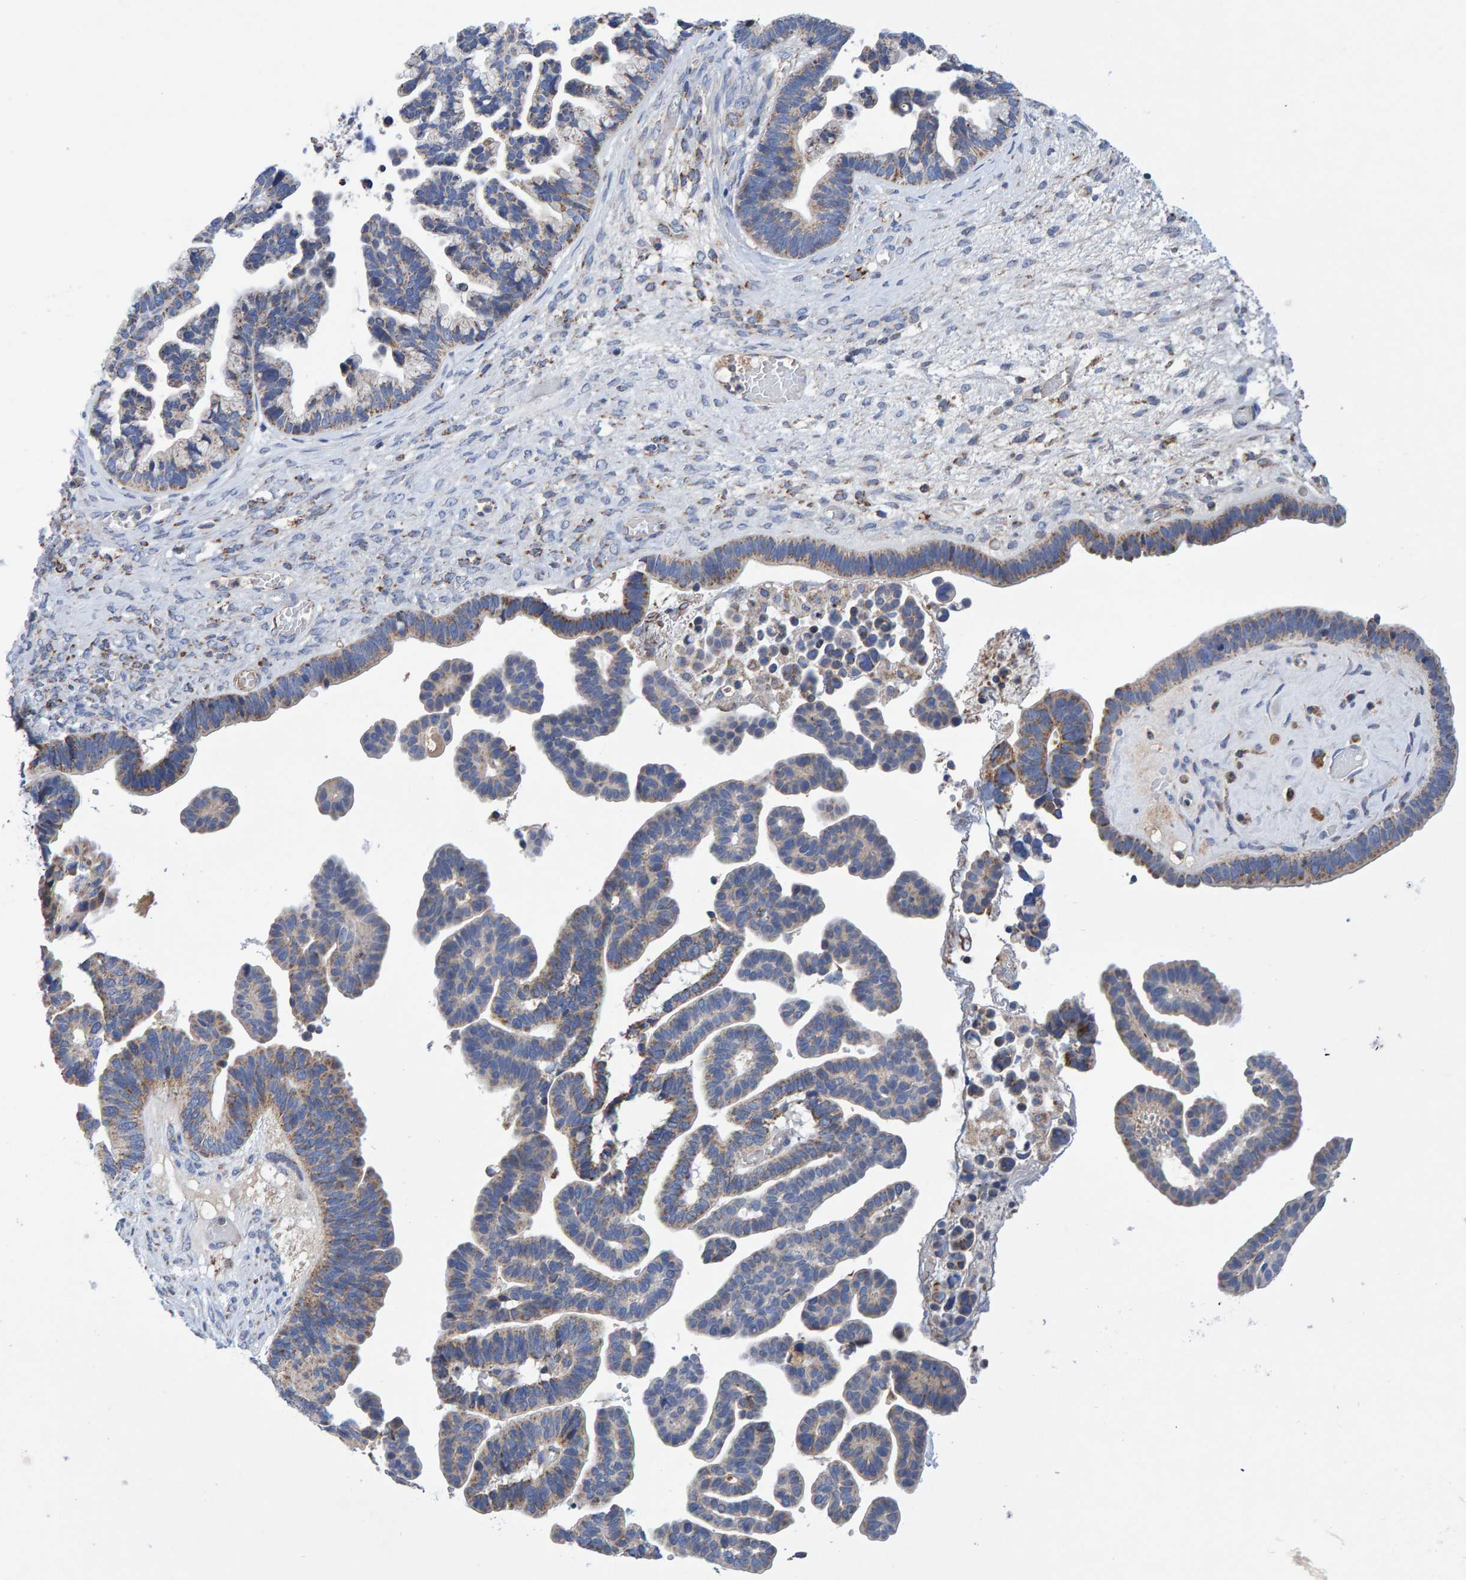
{"staining": {"intensity": "weak", "quantity": "25%-75%", "location": "cytoplasmic/membranous"}, "tissue": "ovarian cancer", "cell_type": "Tumor cells", "image_type": "cancer", "snomed": [{"axis": "morphology", "description": "Cystadenocarcinoma, serous, NOS"}, {"axis": "topography", "description": "Ovary"}], "caption": "The photomicrograph shows immunohistochemical staining of ovarian cancer (serous cystadenocarcinoma). There is weak cytoplasmic/membranous staining is present in about 25%-75% of tumor cells.", "gene": "EFR3A", "patient": {"sex": "female", "age": 56}}